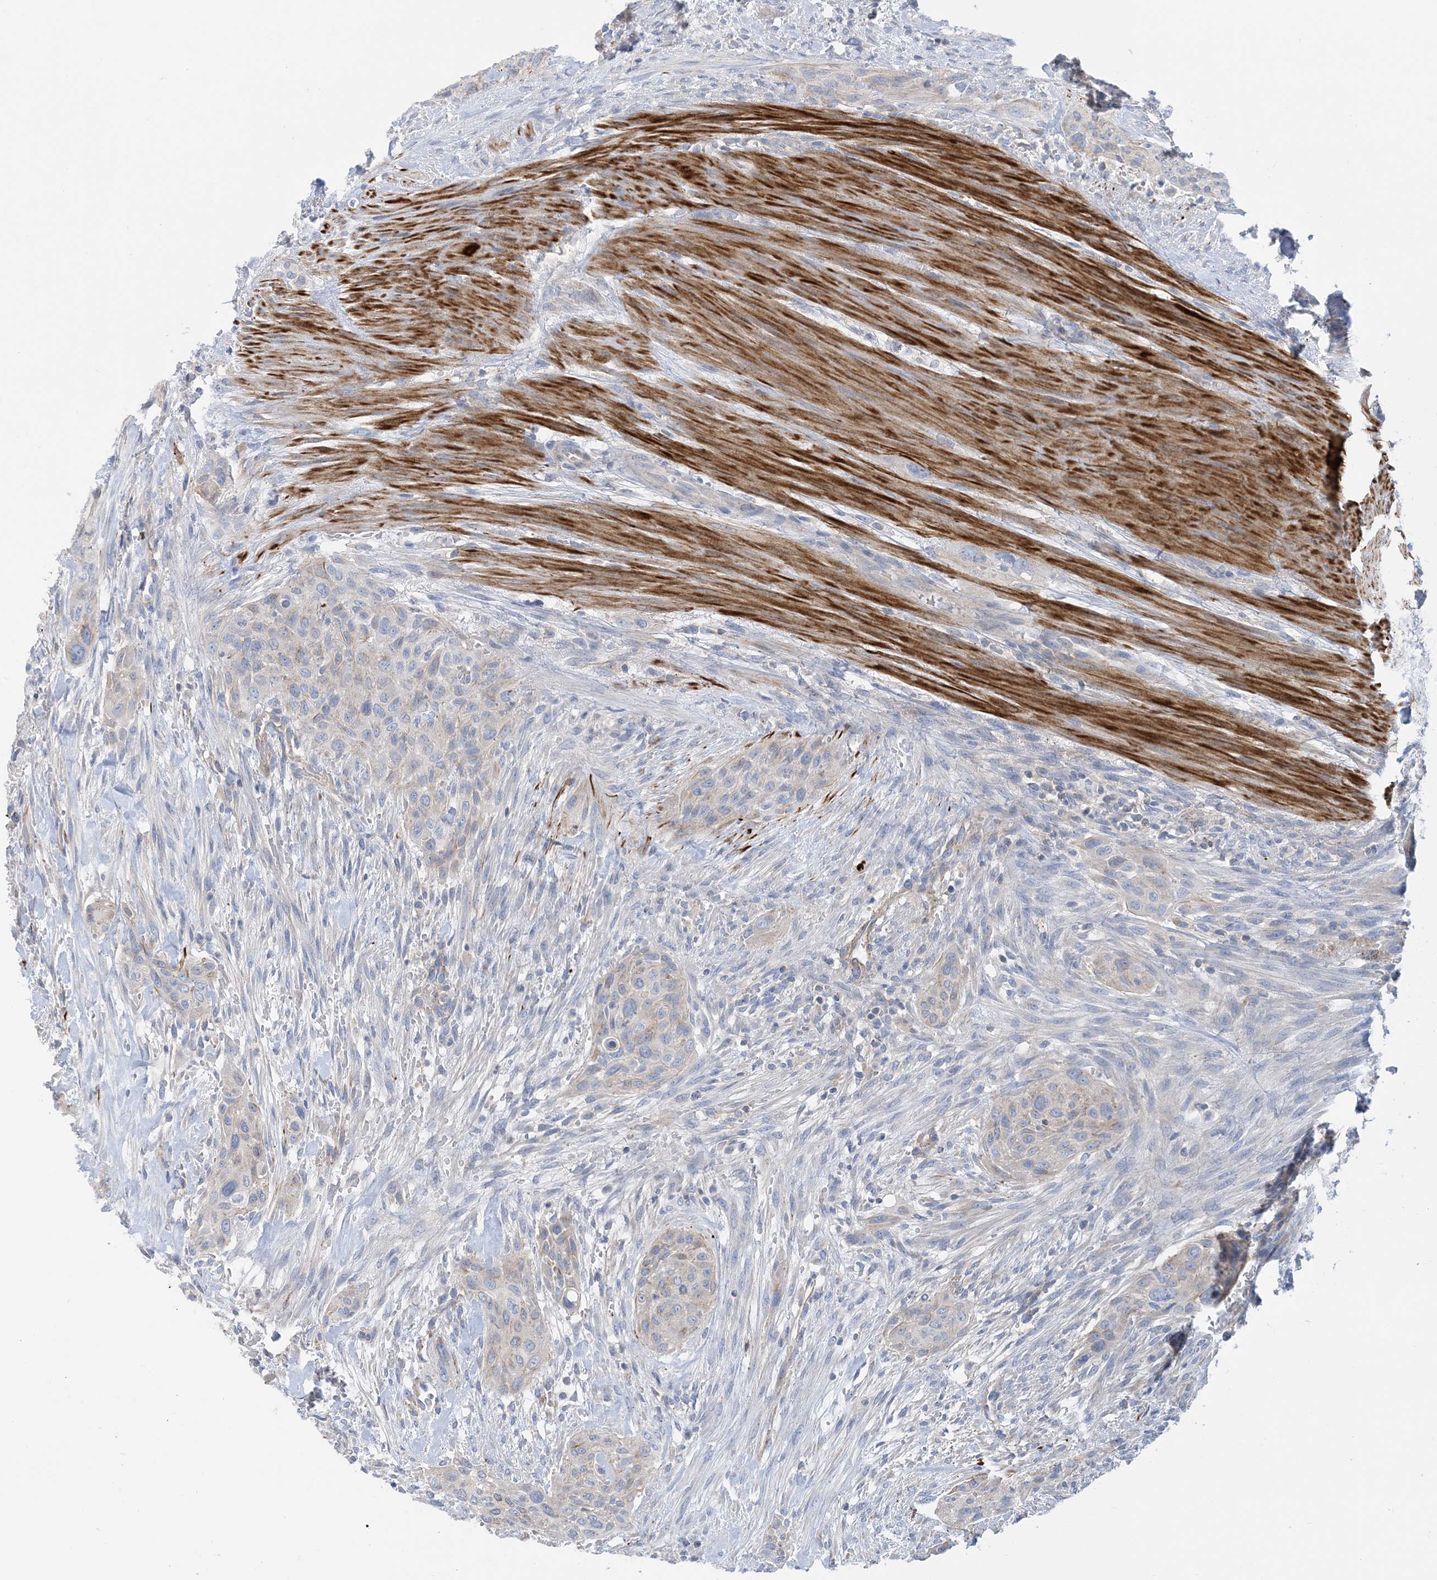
{"staining": {"intensity": "negative", "quantity": "none", "location": "none"}, "tissue": "urothelial cancer", "cell_type": "Tumor cells", "image_type": "cancer", "snomed": [{"axis": "morphology", "description": "Urothelial carcinoma, High grade"}, {"axis": "topography", "description": "Urinary bladder"}], "caption": "Immunohistochemistry of human urothelial carcinoma (high-grade) exhibits no staining in tumor cells.", "gene": "CALHM5", "patient": {"sex": "male", "age": 35}}